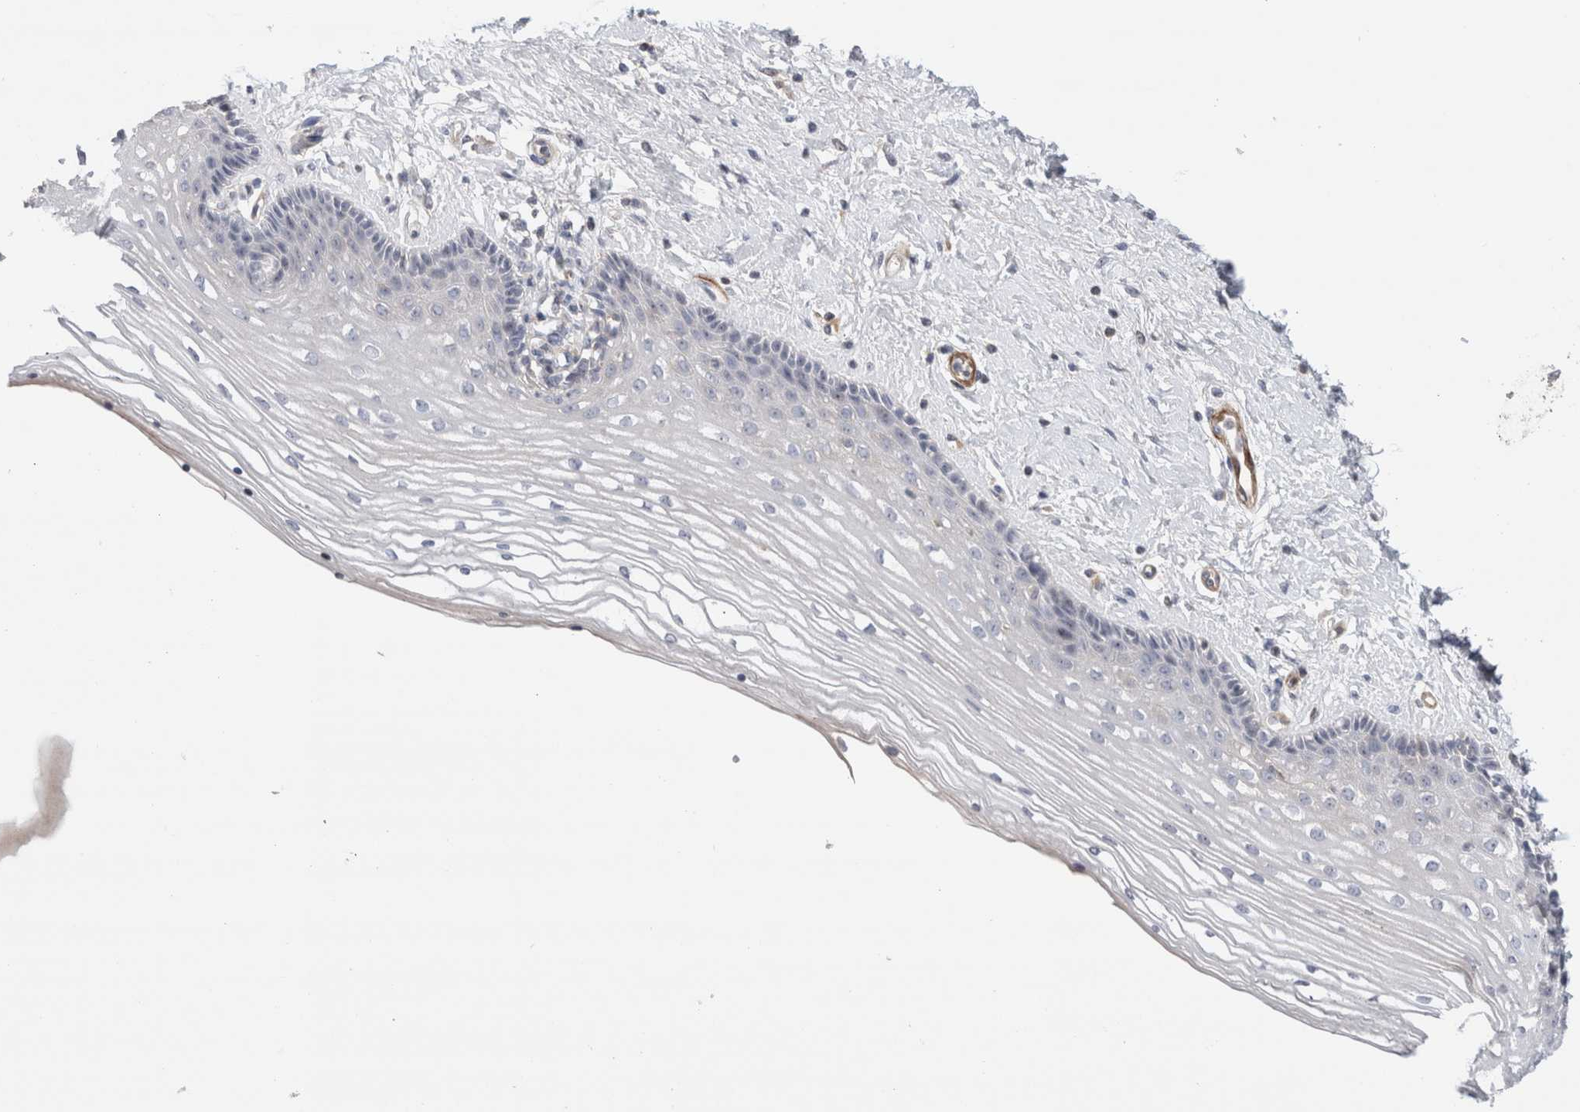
{"staining": {"intensity": "negative", "quantity": "none", "location": "none"}, "tissue": "vagina", "cell_type": "Squamous epithelial cells", "image_type": "normal", "snomed": [{"axis": "morphology", "description": "Normal tissue, NOS"}, {"axis": "topography", "description": "Vagina"}], "caption": "DAB (3,3'-diaminobenzidine) immunohistochemical staining of normal vagina demonstrates no significant expression in squamous epithelial cells.", "gene": "ECHDC2", "patient": {"sex": "female", "age": 46}}